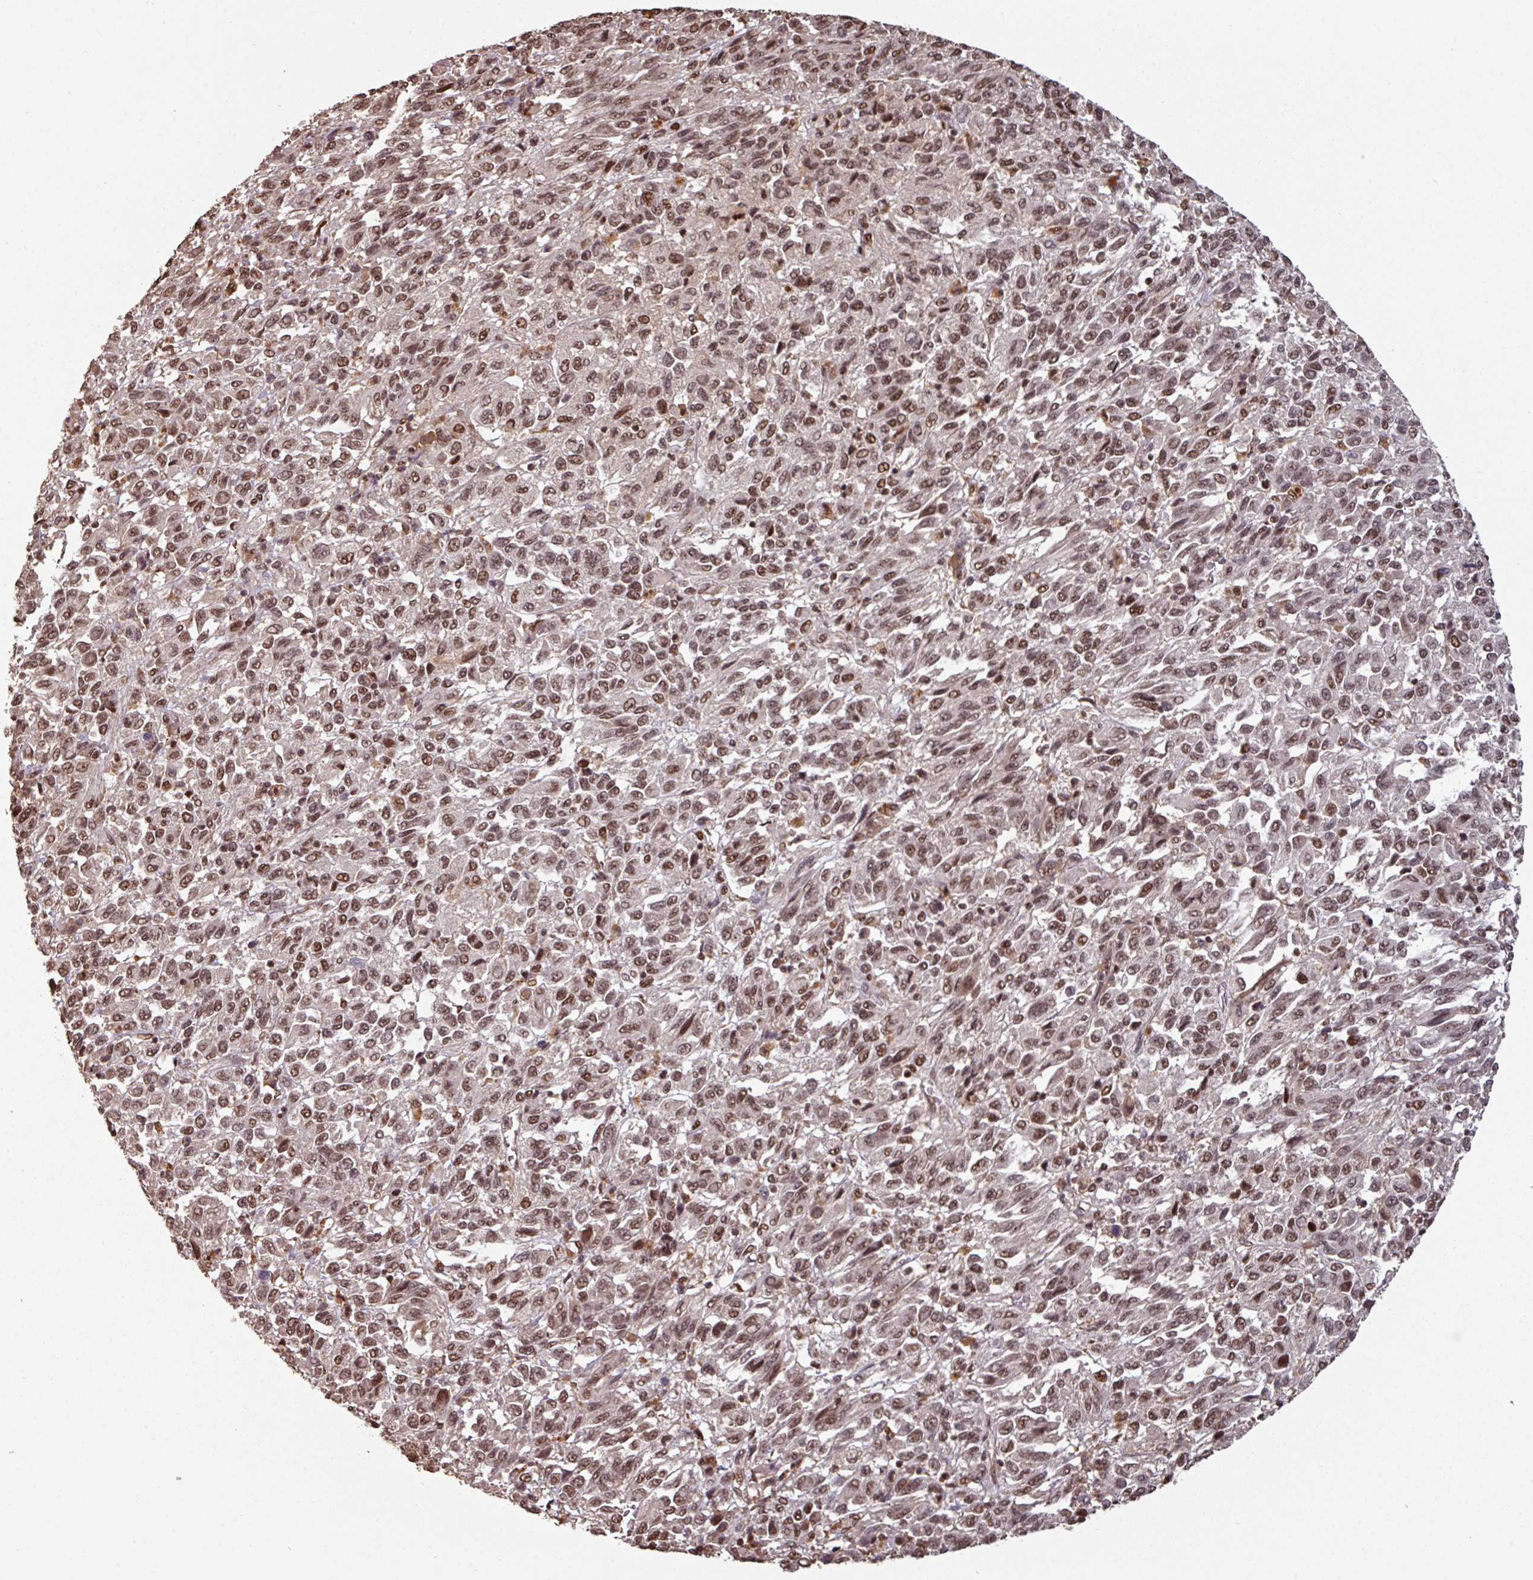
{"staining": {"intensity": "moderate", "quantity": ">75%", "location": "nuclear"}, "tissue": "melanoma", "cell_type": "Tumor cells", "image_type": "cancer", "snomed": [{"axis": "morphology", "description": "Malignant melanoma, Metastatic site"}, {"axis": "topography", "description": "Lung"}], "caption": "Immunohistochemical staining of malignant melanoma (metastatic site) displays medium levels of moderate nuclear expression in approximately >75% of tumor cells.", "gene": "POLD1", "patient": {"sex": "male", "age": 64}}